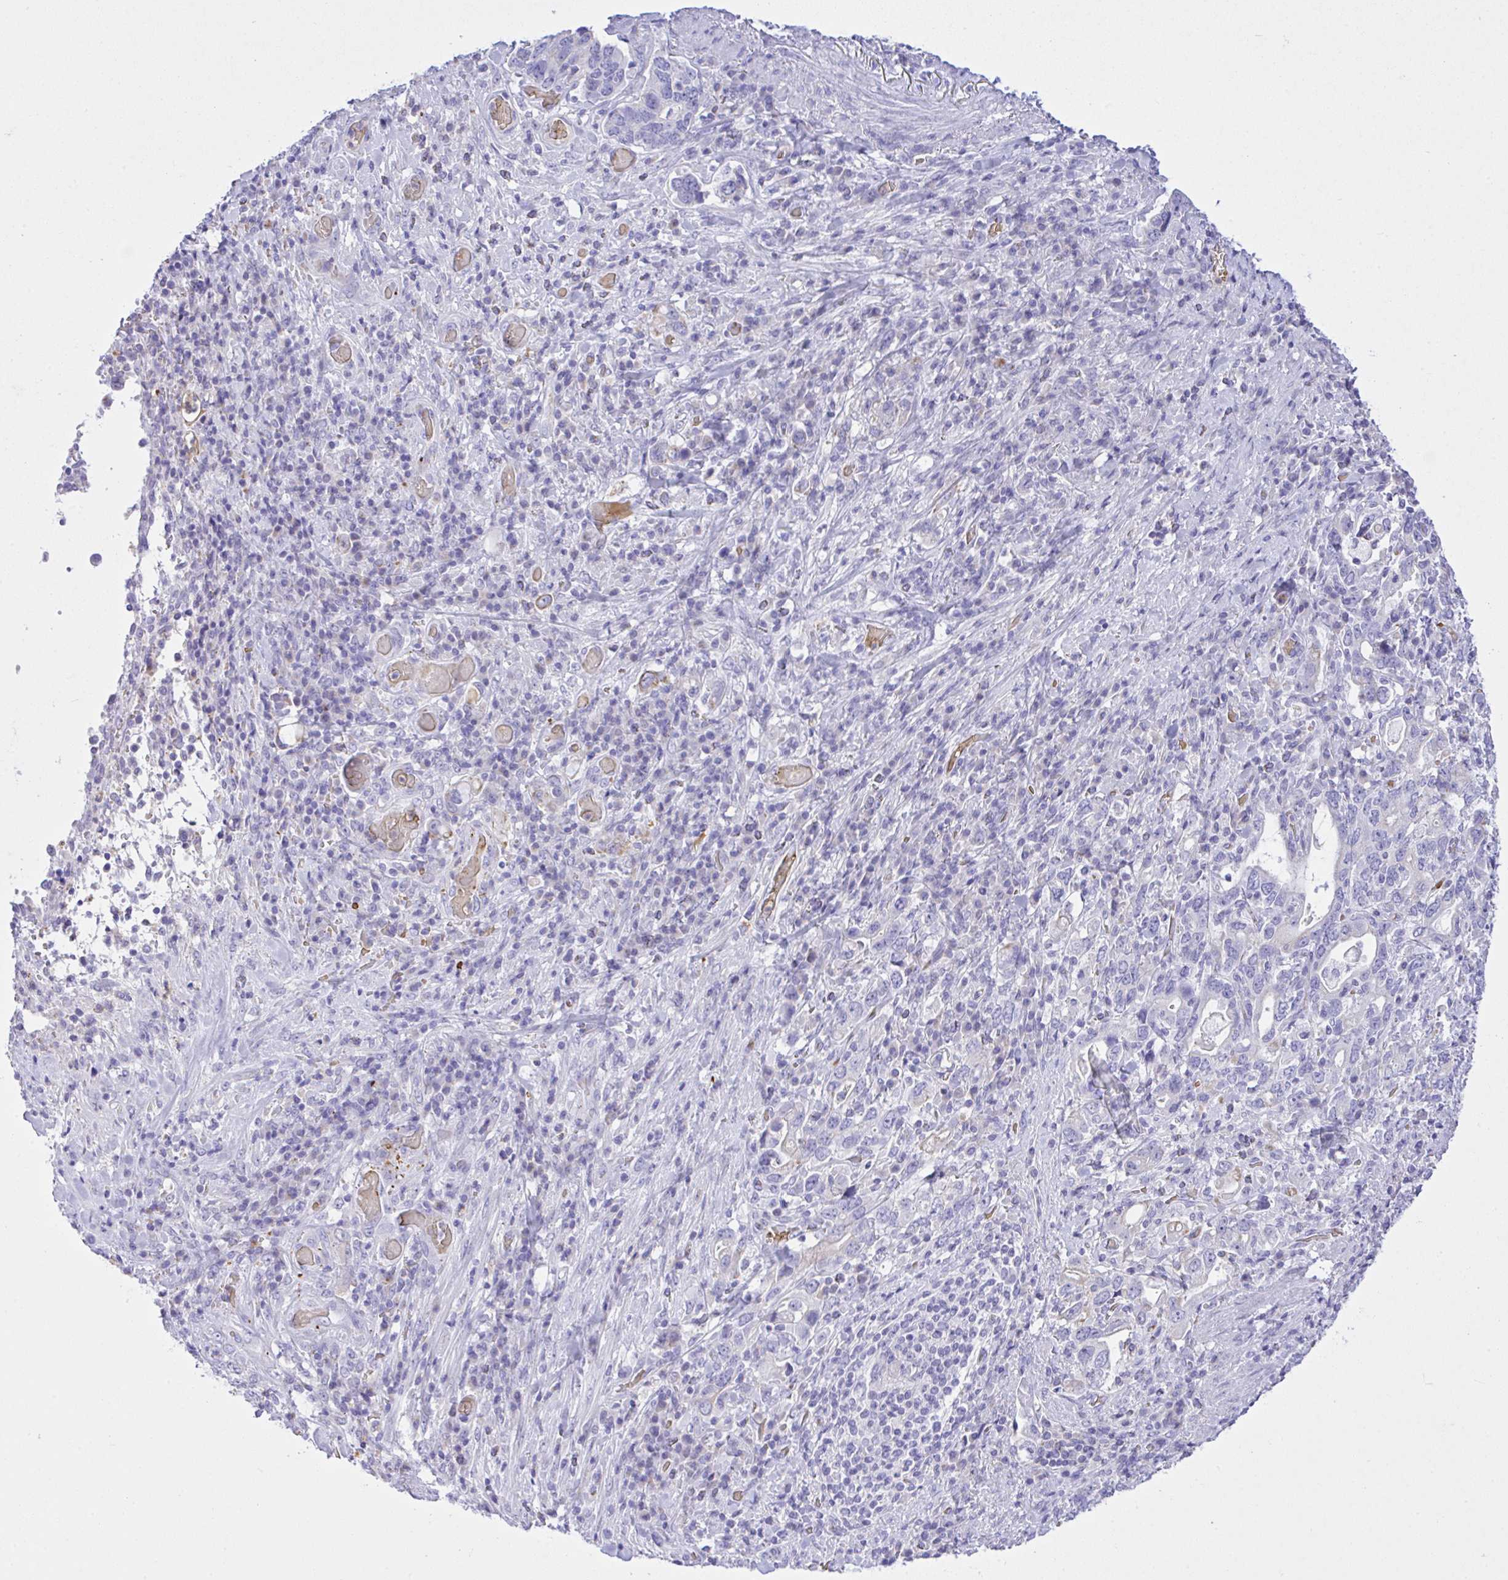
{"staining": {"intensity": "negative", "quantity": "none", "location": "none"}, "tissue": "stomach cancer", "cell_type": "Tumor cells", "image_type": "cancer", "snomed": [{"axis": "morphology", "description": "Adenocarcinoma, NOS"}, {"axis": "topography", "description": "Stomach, upper"}, {"axis": "topography", "description": "Stomach"}], "caption": "DAB (3,3'-diaminobenzidine) immunohistochemical staining of stomach adenocarcinoma exhibits no significant staining in tumor cells.", "gene": "ZNF221", "patient": {"sex": "male", "age": 62}}